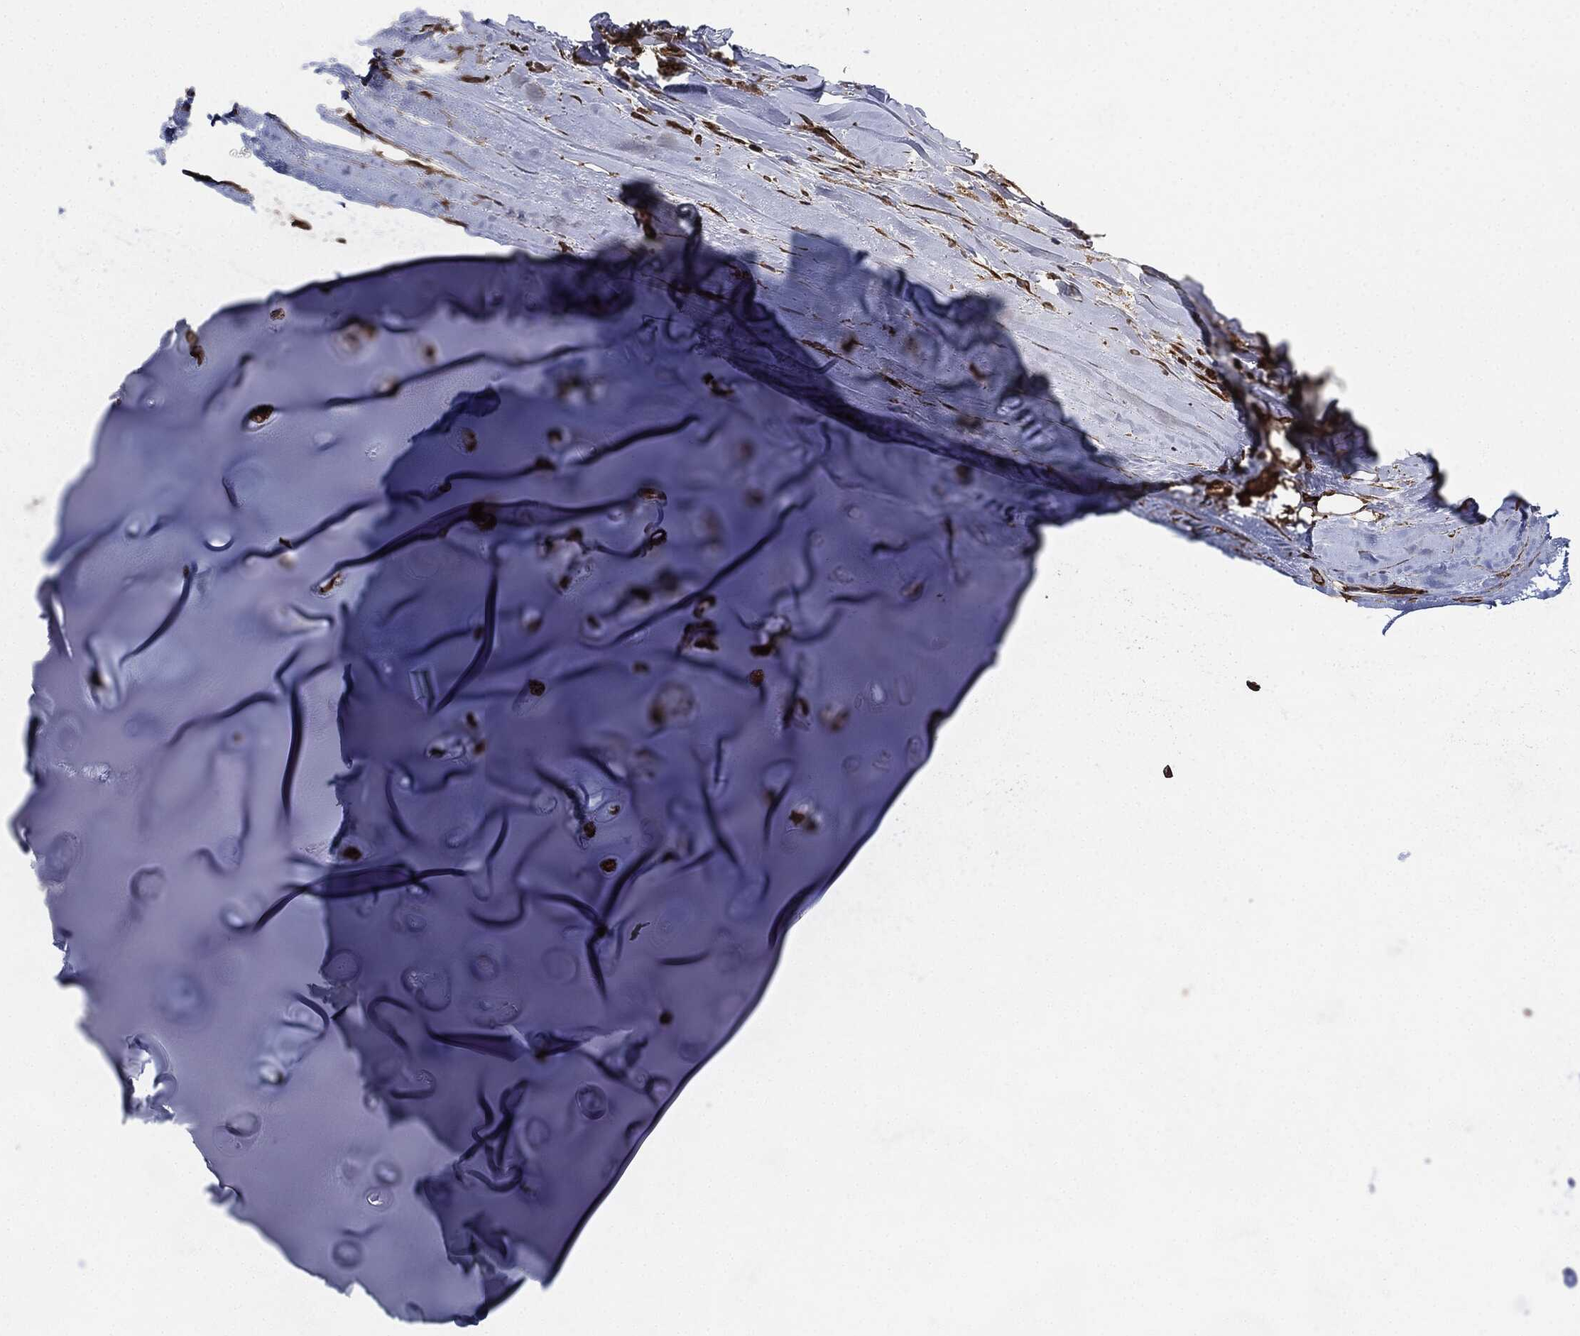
{"staining": {"intensity": "strong", "quantity": ">75%", "location": "cytoplasmic/membranous"}, "tissue": "adipose tissue", "cell_type": "Adipocytes", "image_type": "normal", "snomed": [{"axis": "morphology", "description": "Normal tissue, NOS"}, {"axis": "topography", "description": "Cartilage tissue"}], "caption": "IHC (DAB) staining of unremarkable adipose tissue reveals strong cytoplasmic/membranous protein positivity in approximately >75% of adipocytes.", "gene": "RAP1GDS1", "patient": {"sex": "male", "age": 81}}